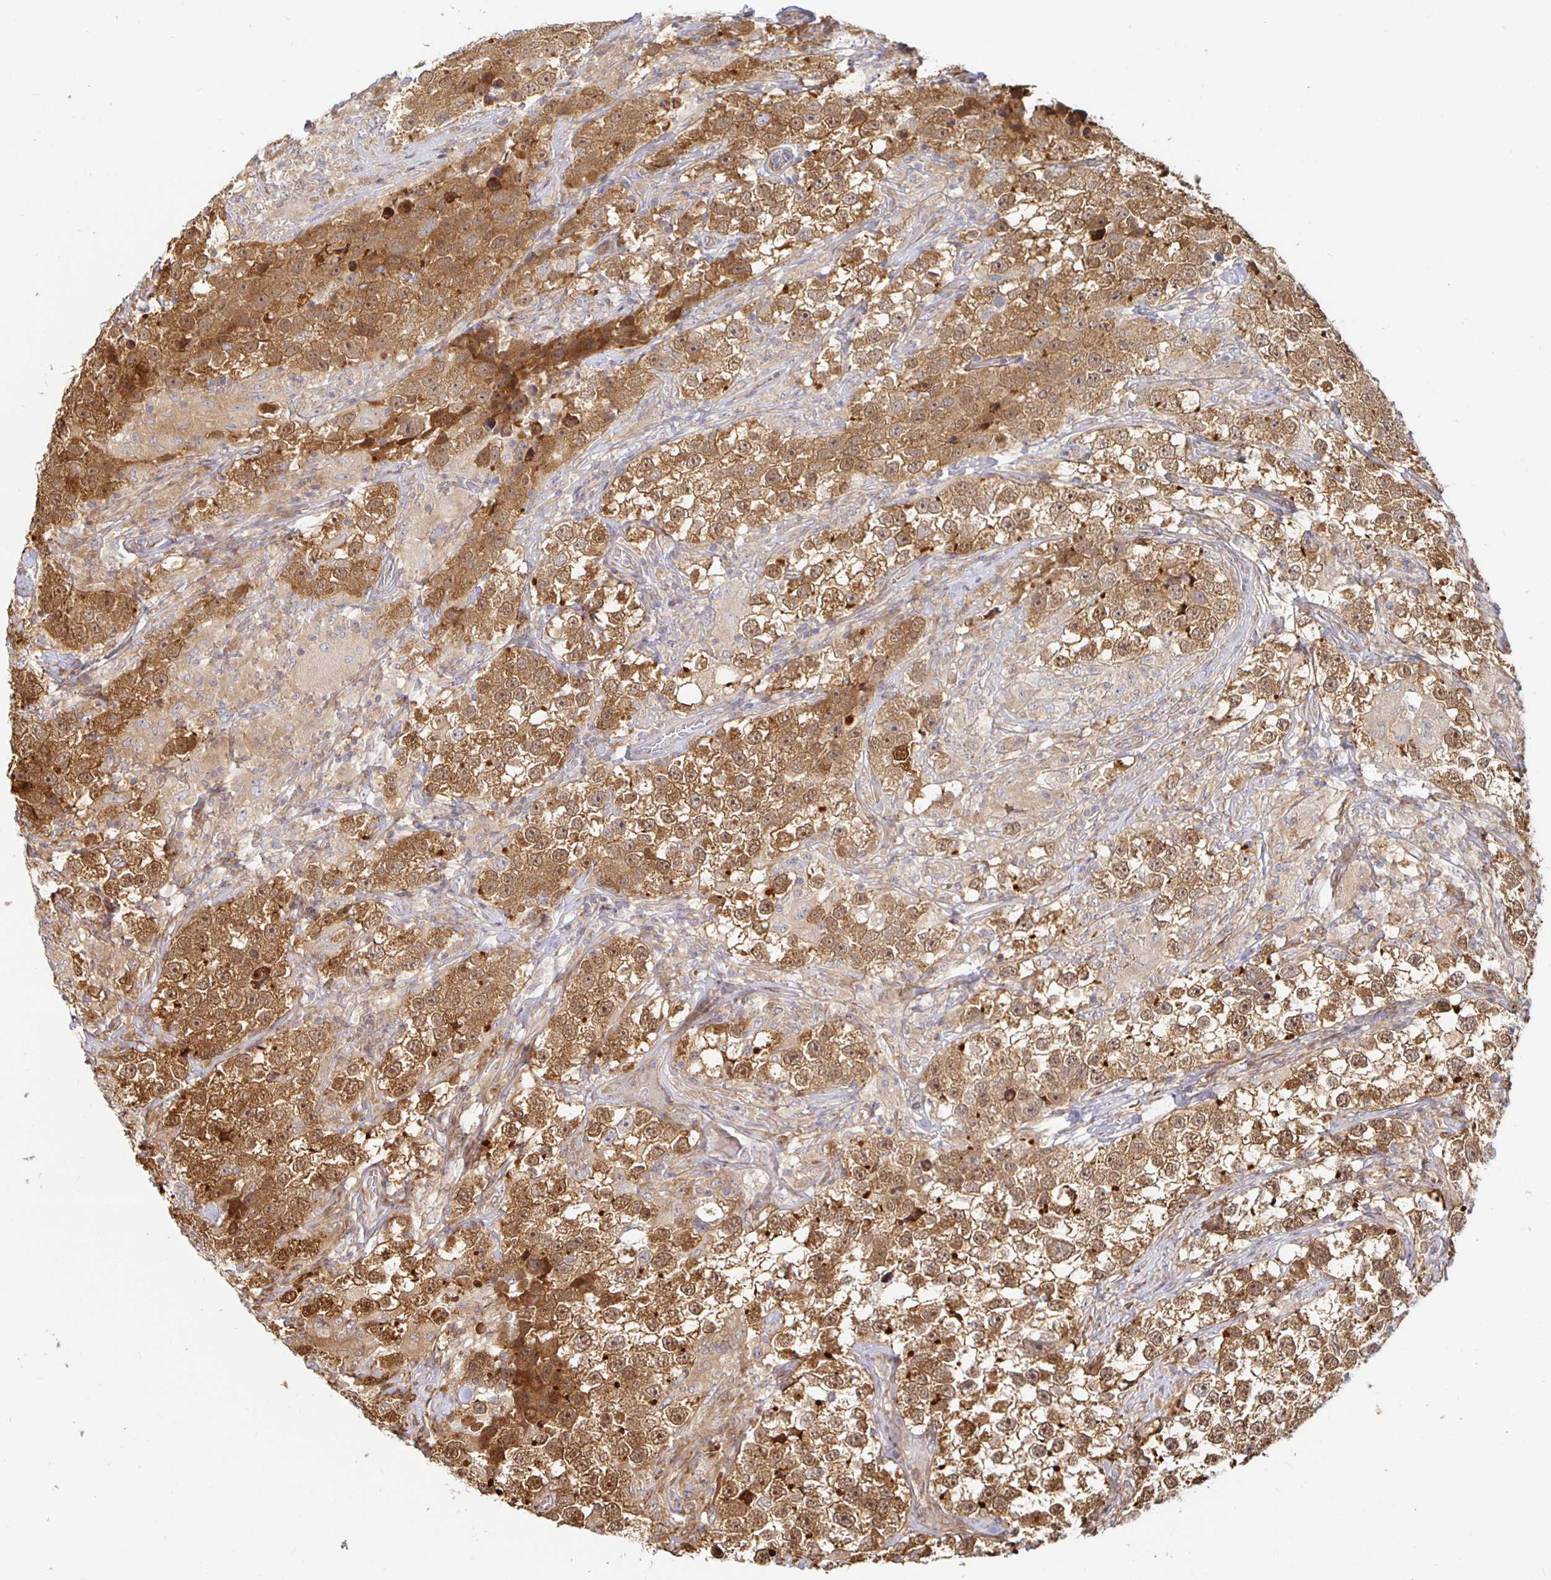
{"staining": {"intensity": "moderate", "quantity": ">75%", "location": "cytoplasmic/membranous,nuclear"}, "tissue": "testis cancer", "cell_type": "Tumor cells", "image_type": "cancer", "snomed": [{"axis": "morphology", "description": "Seminoma, NOS"}, {"axis": "topography", "description": "Testis"}], "caption": "Immunohistochemistry histopathology image of neoplastic tissue: testis cancer (seminoma) stained using immunohistochemistry exhibits medium levels of moderate protein expression localized specifically in the cytoplasmic/membranous and nuclear of tumor cells, appearing as a cytoplasmic/membranous and nuclear brown color.", "gene": "STRAP", "patient": {"sex": "male", "age": 46}}